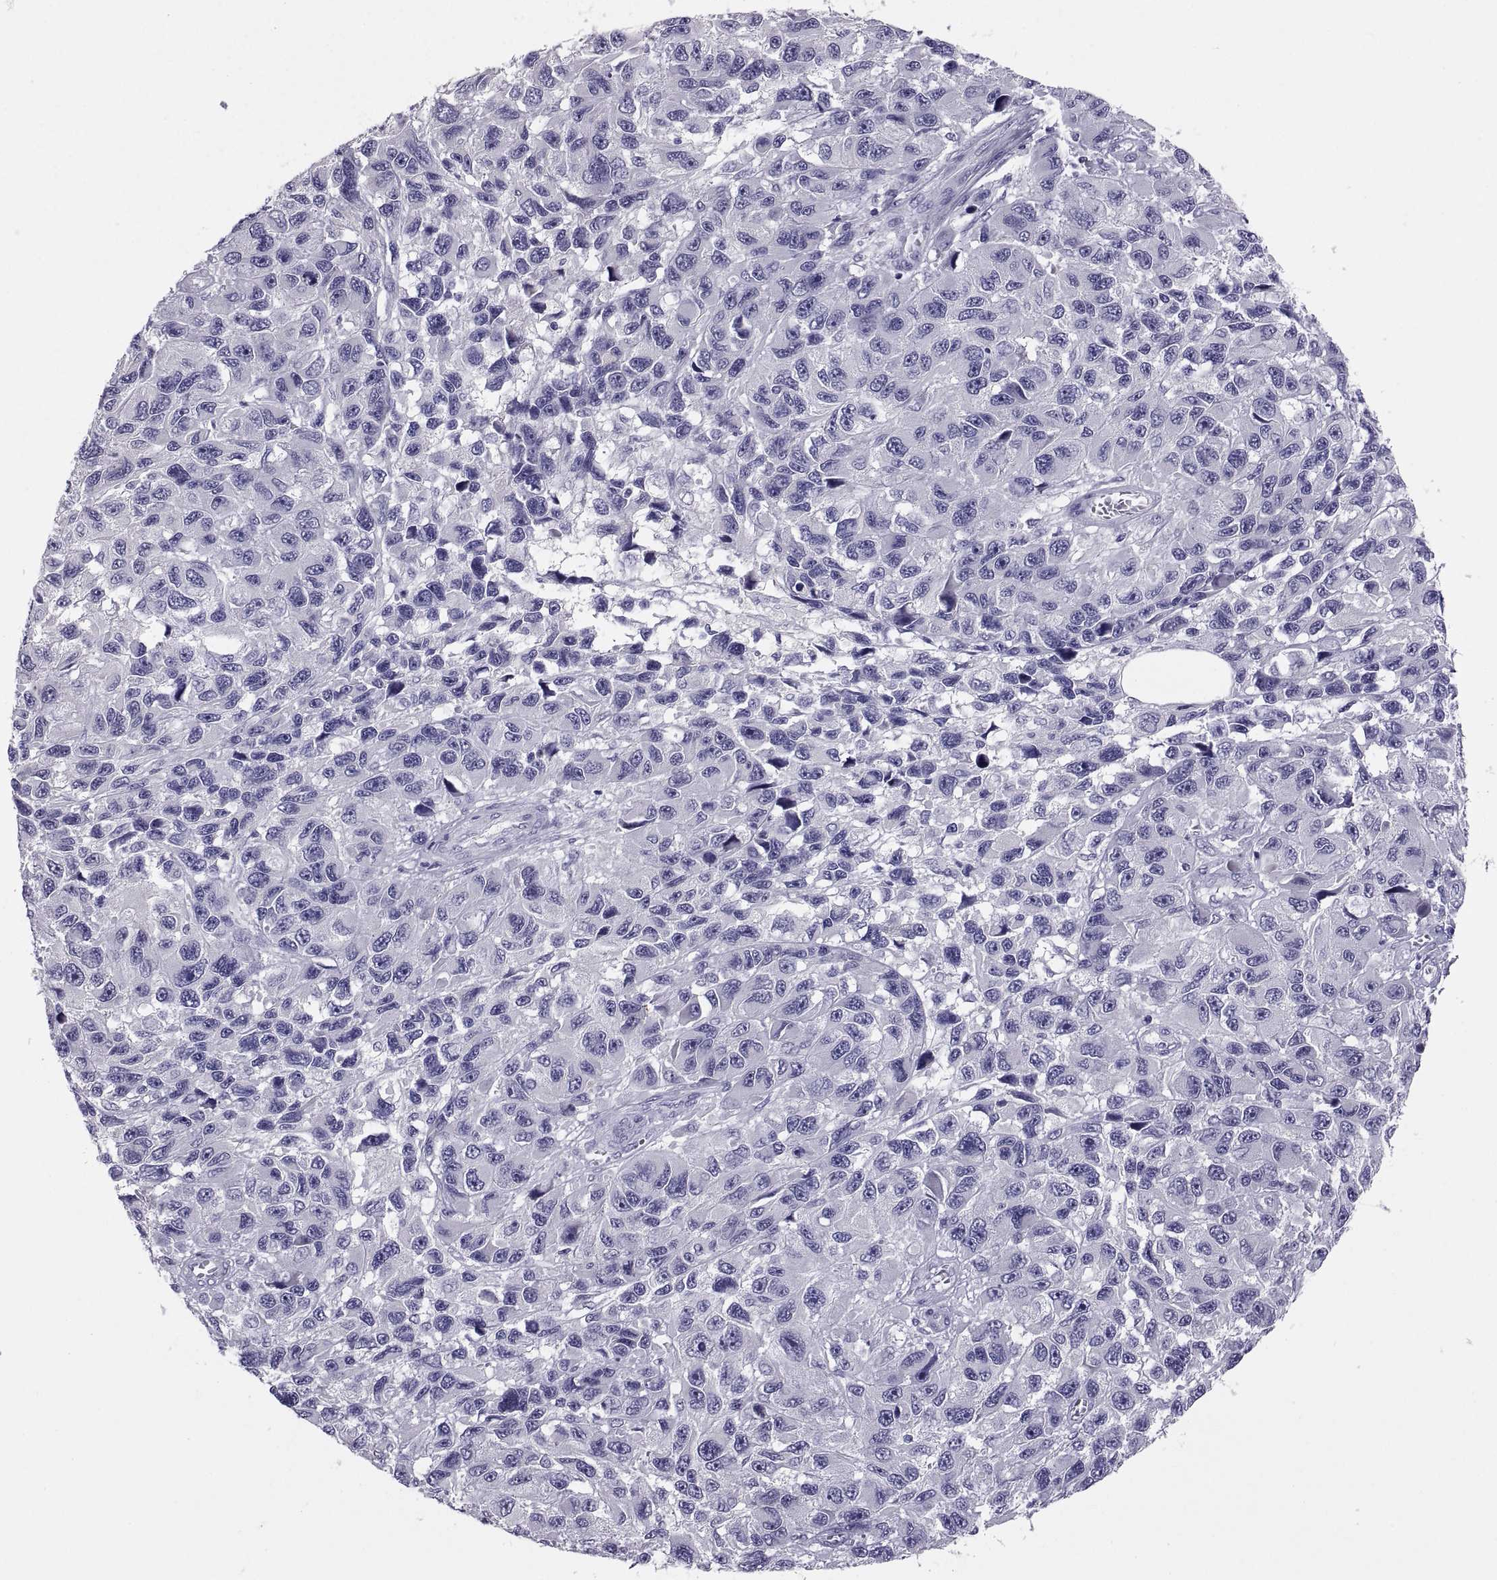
{"staining": {"intensity": "negative", "quantity": "none", "location": "none"}, "tissue": "melanoma", "cell_type": "Tumor cells", "image_type": "cancer", "snomed": [{"axis": "morphology", "description": "Malignant melanoma, NOS"}, {"axis": "topography", "description": "Skin"}], "caption": "This is an immunohistochemistry (IHC) image of melanoma. There is no staining in tumor cells.", "gene": "IGSF1", "patient": {"sex": "male", "age": 53}}